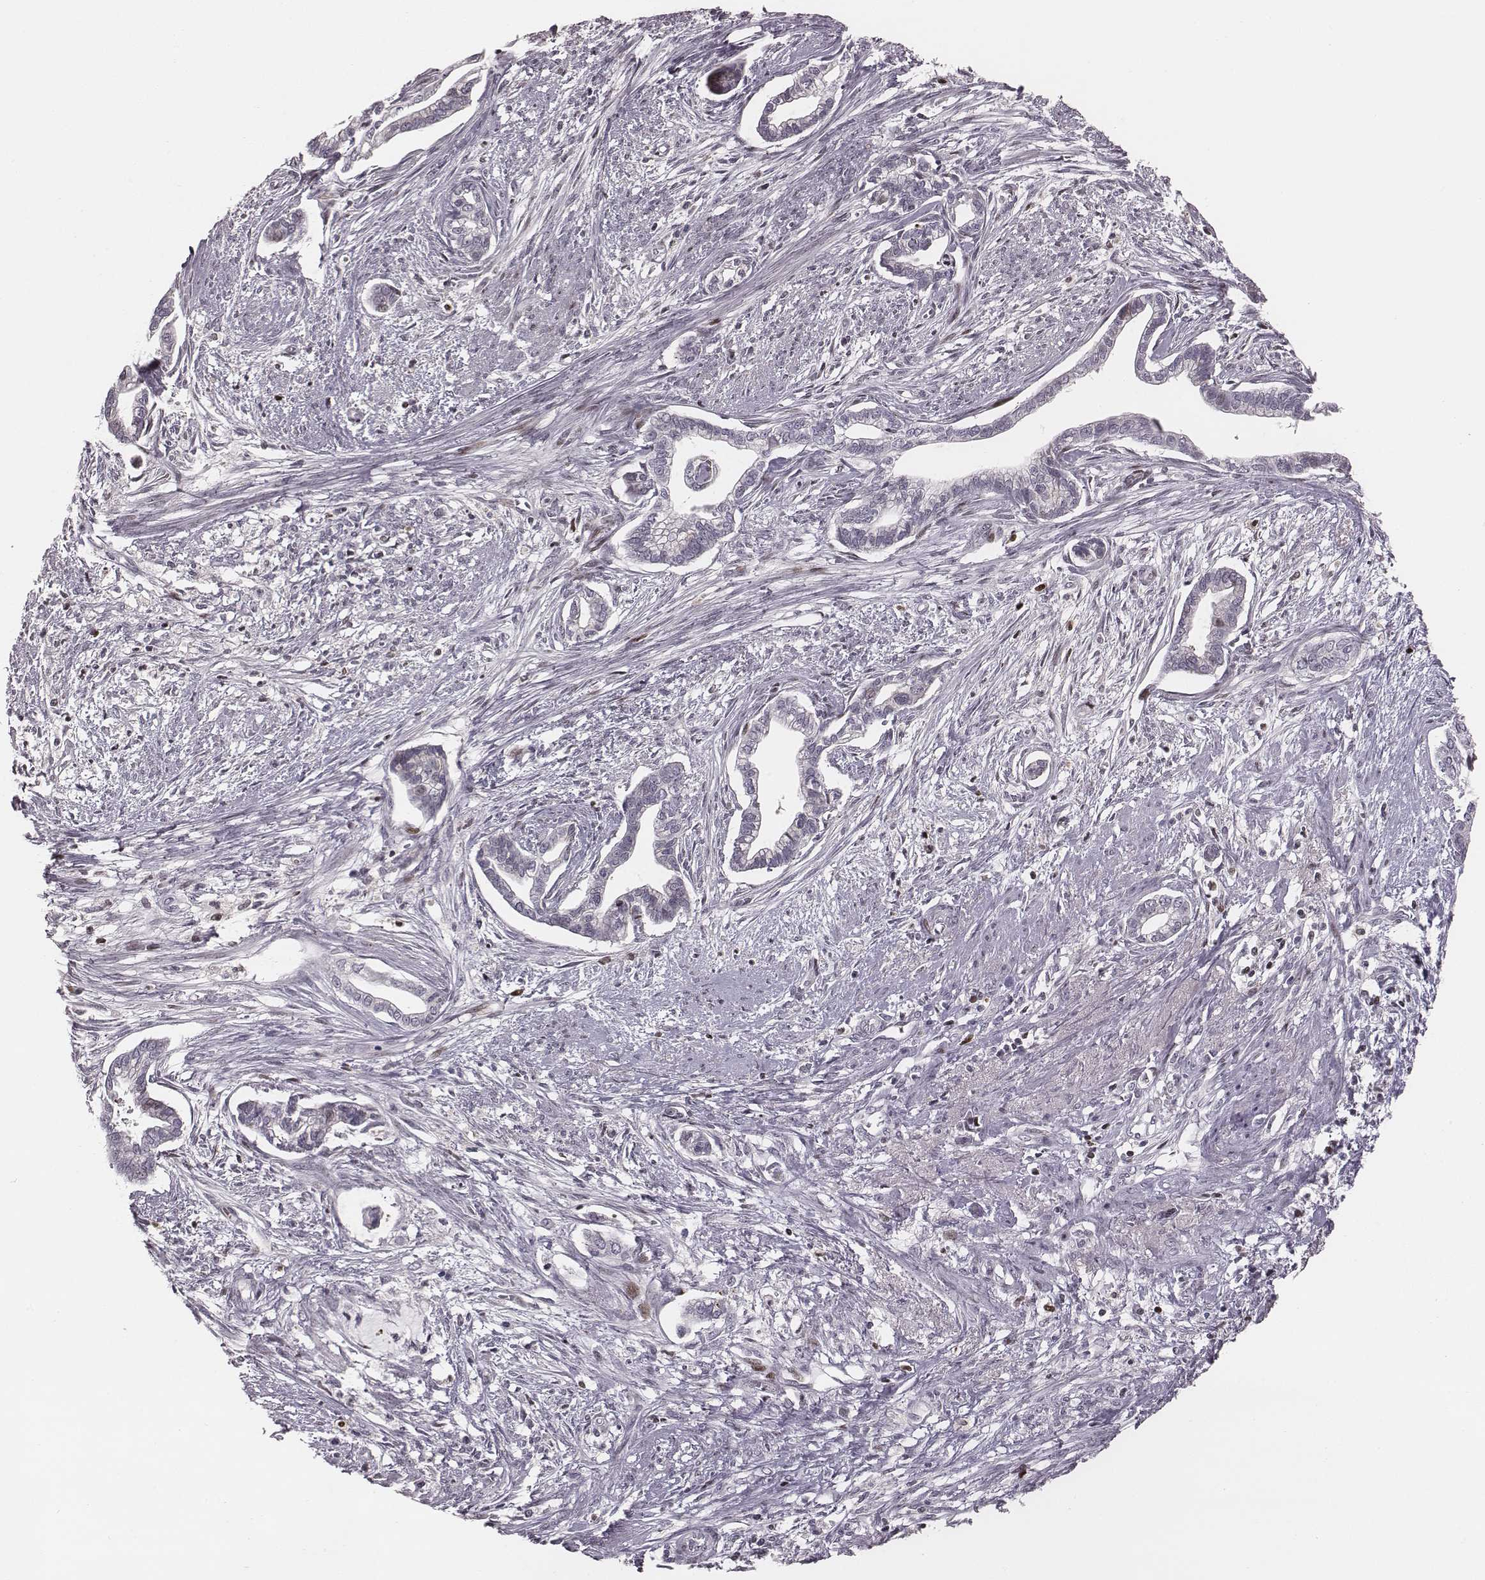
{"staining": {"intensity": "weak", "quantity": "<25%", "location": "nuclear"}, "tissue": "cervical cancer", "cell_type": "Tumor cells", "image_type": "cancer", "snomed": [{"axis": "morphology", "description": "Adenocarcinoma, NOS"}, {"axis": "topography", "description": "Cervix"}], "caption": "High power microscopy image of an immunohistochemistry (IHC) micrograph of cervical cancer, revealing no significant staining in tumor cells.", "gene": "NDC1", "patient": {"sex": "female", "age": 62}}